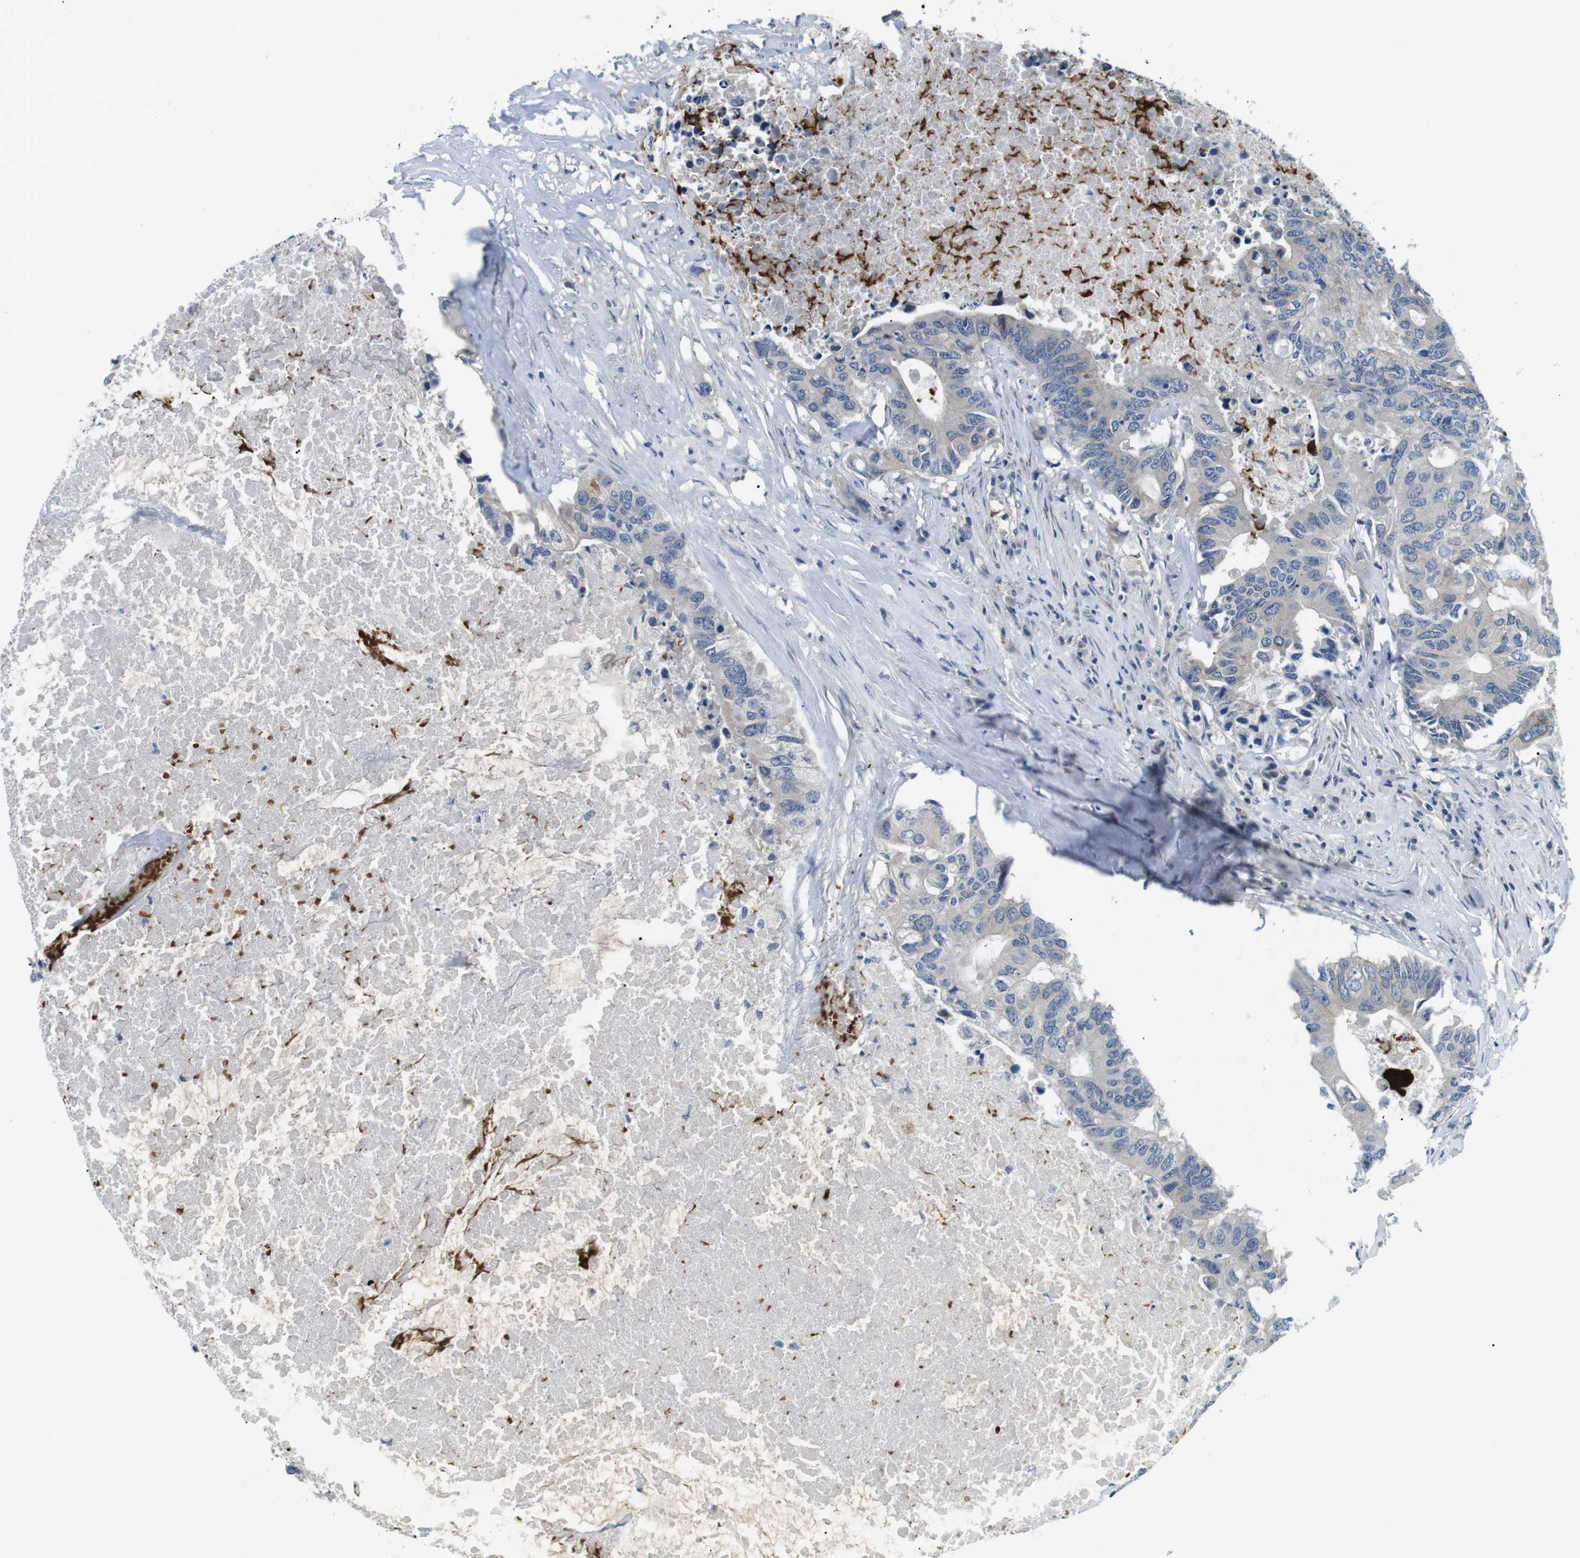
{"staining": {"intensity": "negative", "quantity": "none", "location": "none"}, "tissue": "colorectal cancer", "cell_type": "Tumor cells", "image_type": "cancer", "snomed": [{"axis": "morphology", "description": "Adenocarcinoma, NOS"}, {"axis": "topography", "description": "Colon"}], "caption": "Tumor cells show no significant staining in colorectal adenocarcinoma. (DAB (3,3'-diaminobenzidine) immunohistochemistry (IHC), high magnification).", "gene": "WSCD1", "patient": {"sex": "male", "age": 71}}